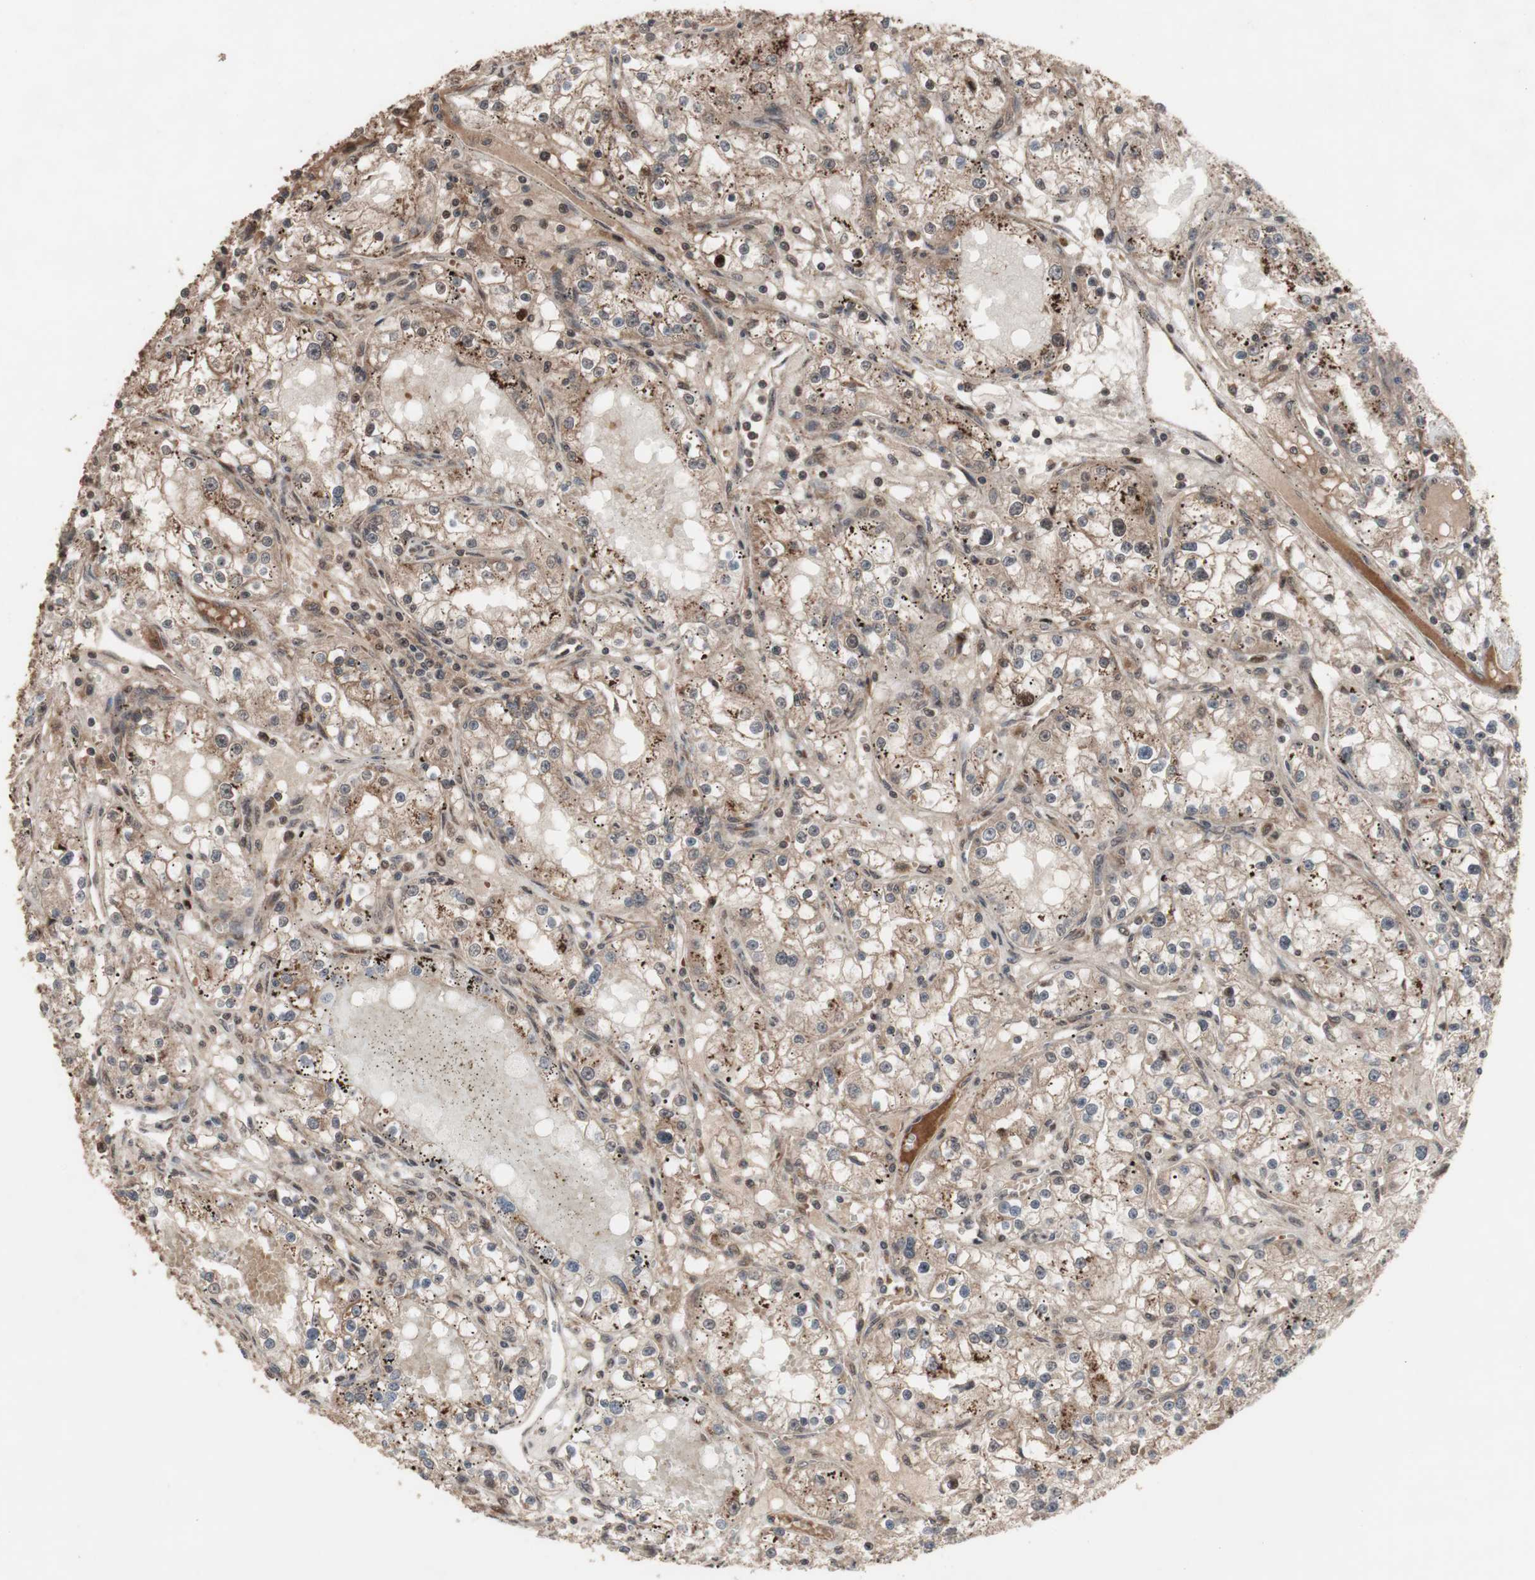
{"staining": {"intensity": "weak", "quantity": ">75%", "location": "cytoplasmic/membranous"}, "tissue": "renal cancer", "cell_type": "Tumor cells", "image_type": "cancer", "snomed": [{"axis": "morphology", "description": "Adenocarcinoma, NOS"}, {"axis": "topography", "description": "Kidney"}], "caption": "Human renal cancer stained for a protein (brown) exhibits weak cytoplasmic/membranous positive positivity in about >75% of tumor cells.", "gene": "KANSL1", "patient": {"sex": "male", "age": 56}}